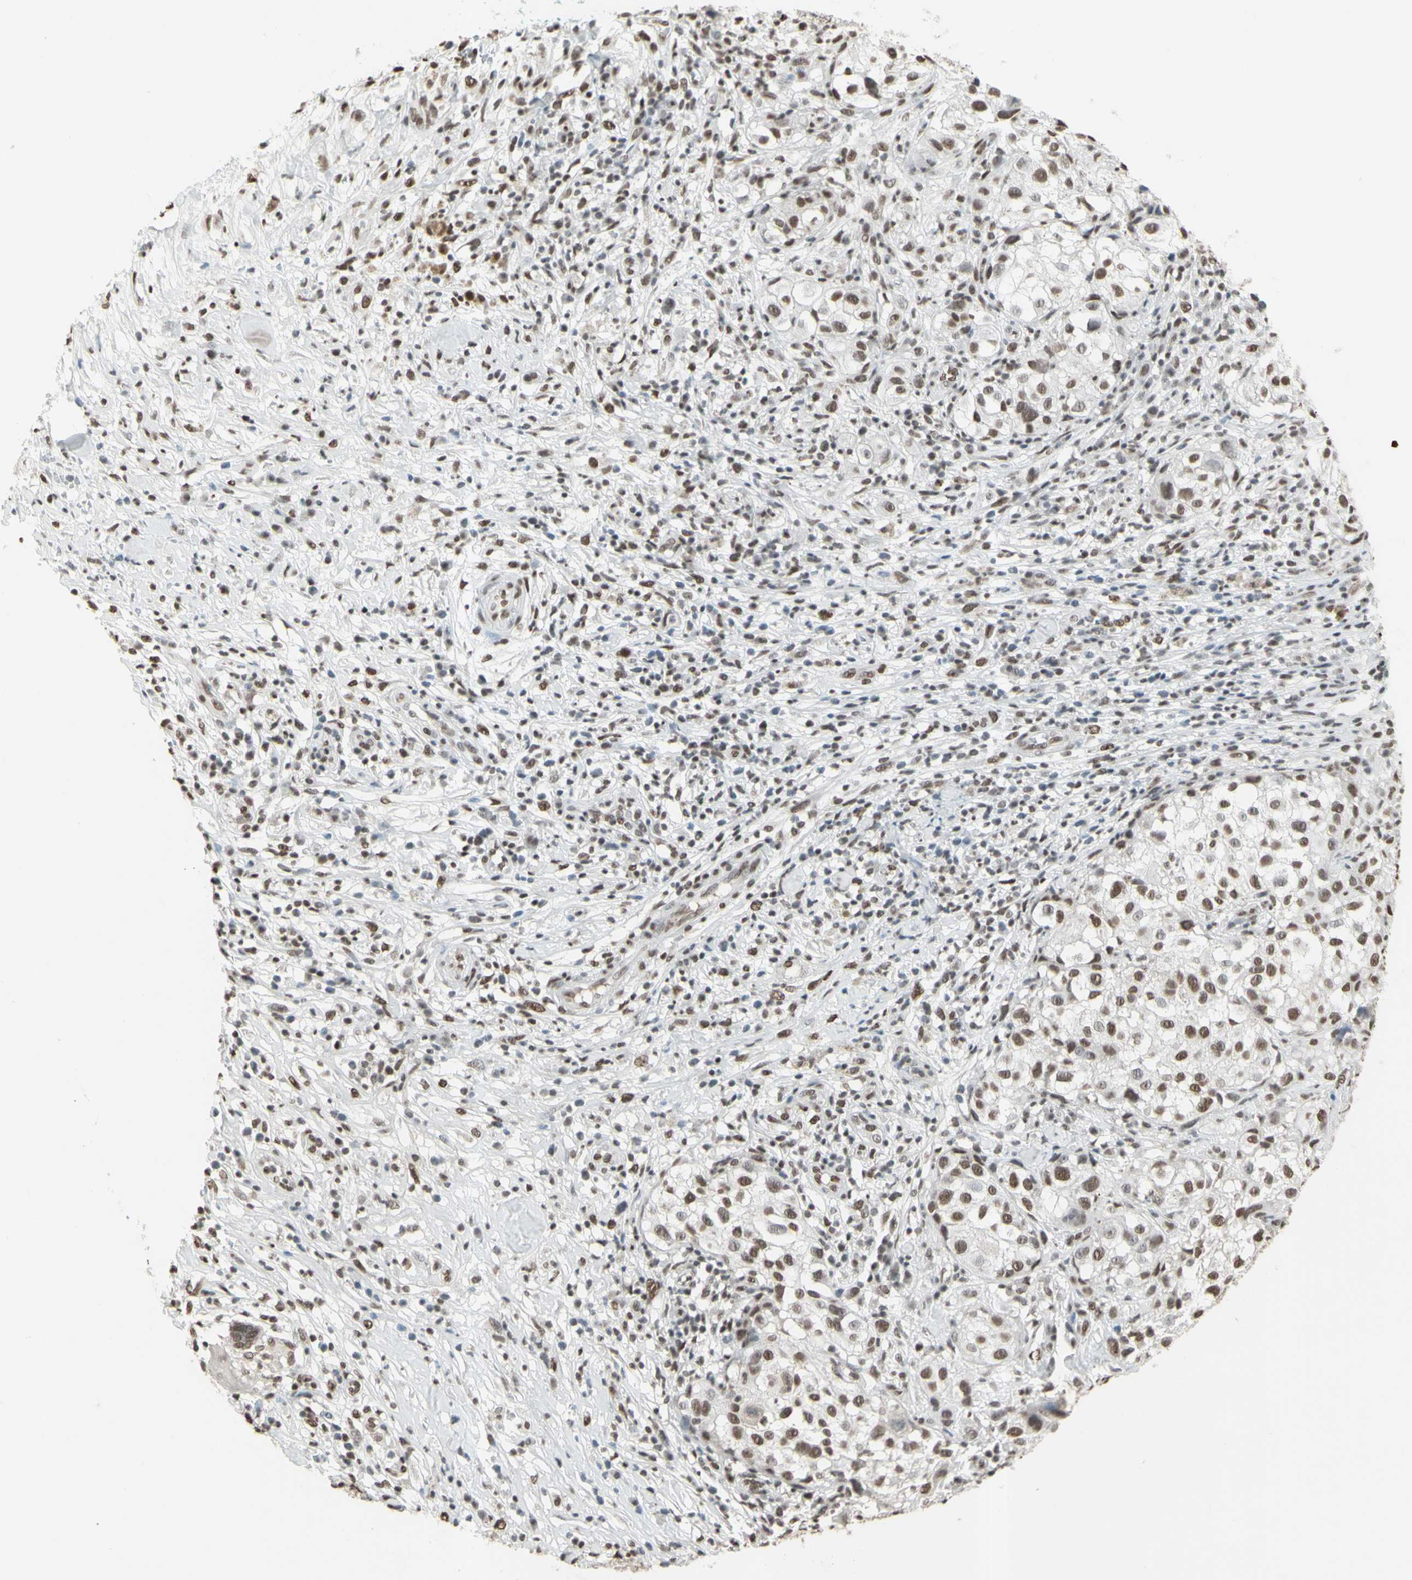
{"staining": {"intensity": "moderate", "quantity": ">75%", "location": "nuclear"}, "tissue": "melanoma", "cell_type": "Tumor cells", "image_type": "cancer", "snomed": [{"axis": "morphology", "description": "Necrosis, NOS"}, {"axis": "morphology", "description": "Malignant melanoma, NOS"}, {"axis": "topography", "description": "Skin"}], "caption": "Malignant melanoma tissue reveals moderate nuclear positivity in about >75% of tumor cells, visualized by immunohistochemistry. (DAB = brown stain, brightfield microscopy at high magnification).", "gene": "TRIM28", "patient": {"sex": "female", "age": 87}}